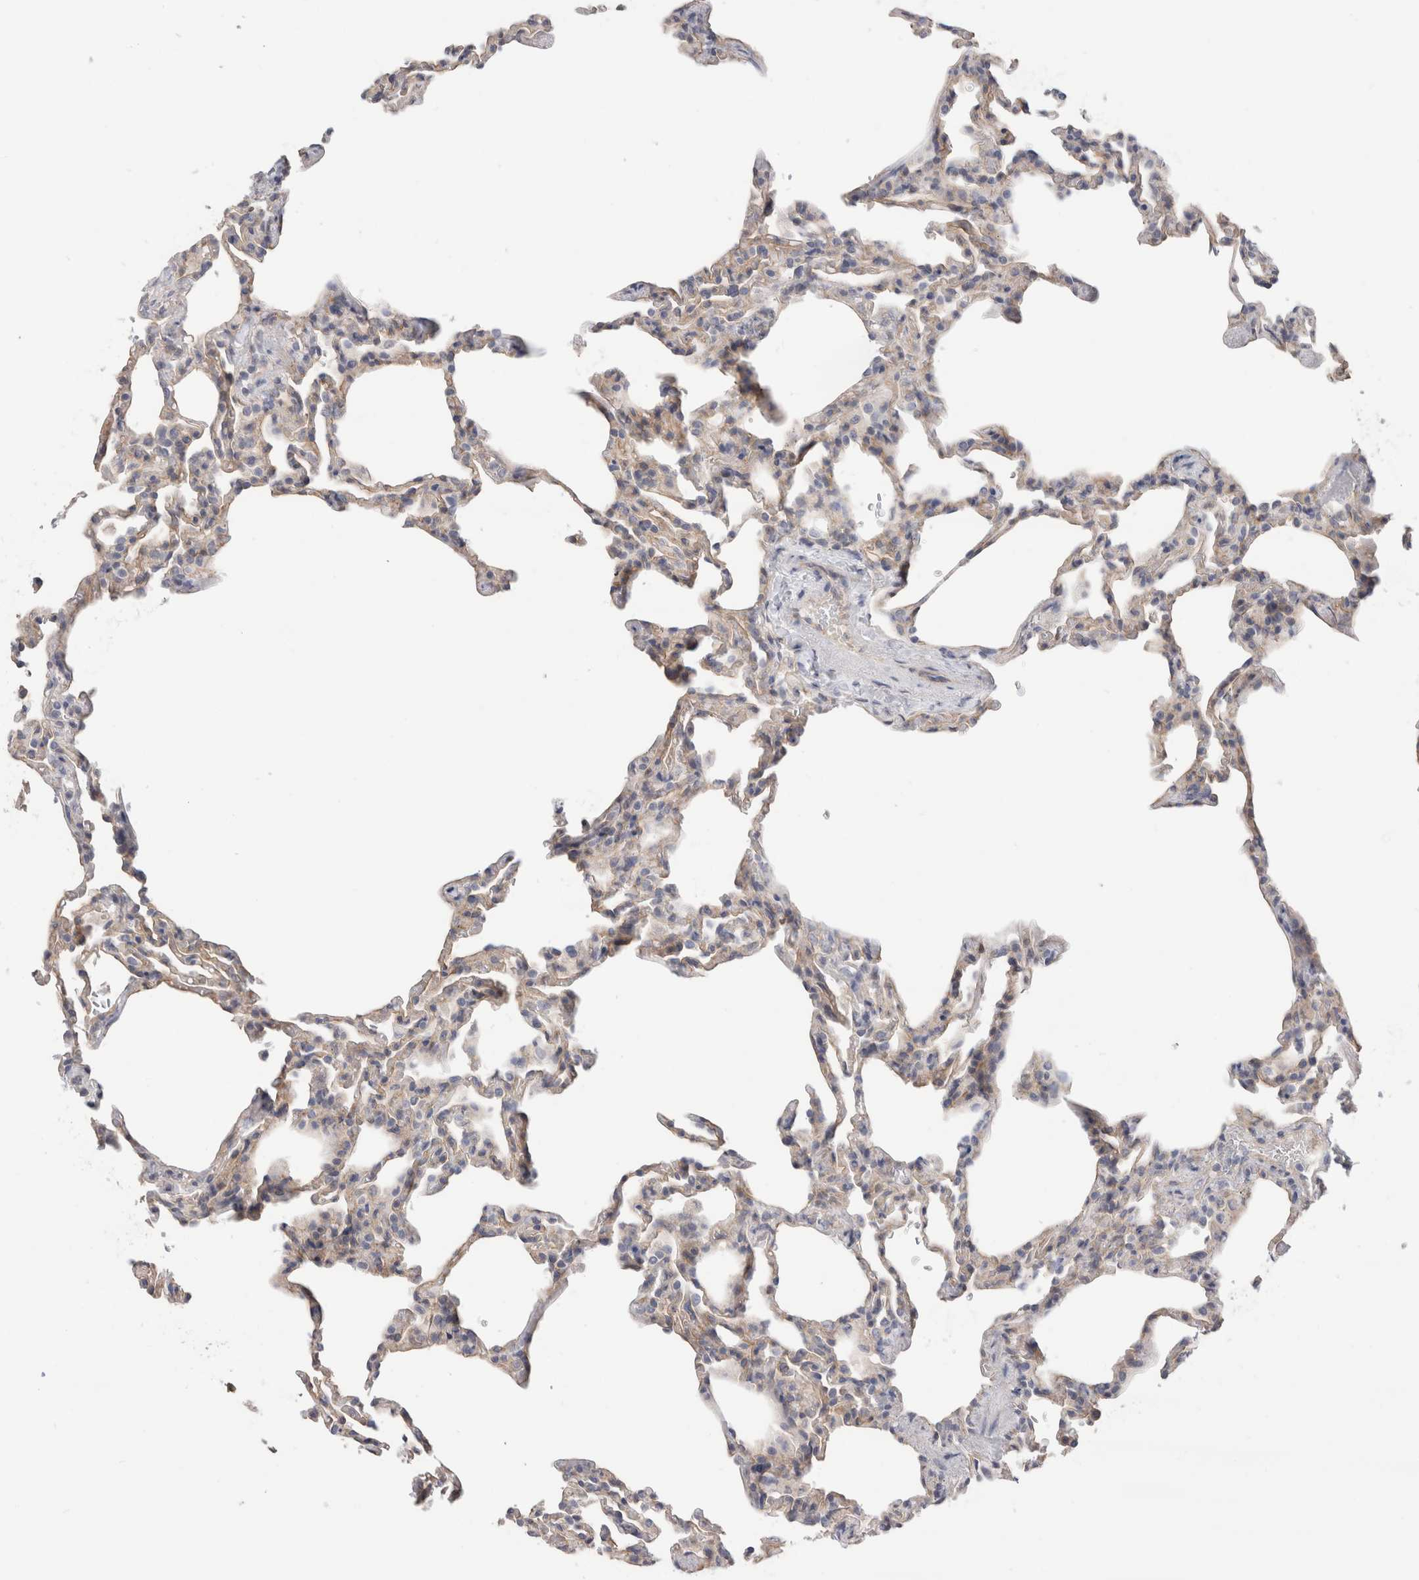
{"staining": {"intensity": "weak", "quantity": "<25%", "location": "cytoplasmic/membranous"}, "tissue": "lung", "cell_type": "Alveolar cells", "image_type": "normal", "snomed": [{"axis": "morphology", "description": "Normal tissue, NOS"}, {"axis": "topography", "description": "Lung"}], "caption": "A micrograph of lung stained for a protein displays no brown staining in alveolar cells. (Stains: DAB (3,3'-diaminobenzidine) immunohistochemistry (IHC) with hematoxylin counter stain, Microscopy: brightfield microscopy at high magnification).", "gene": "AFP", "patient": {"sex": "male", "age": 20}}